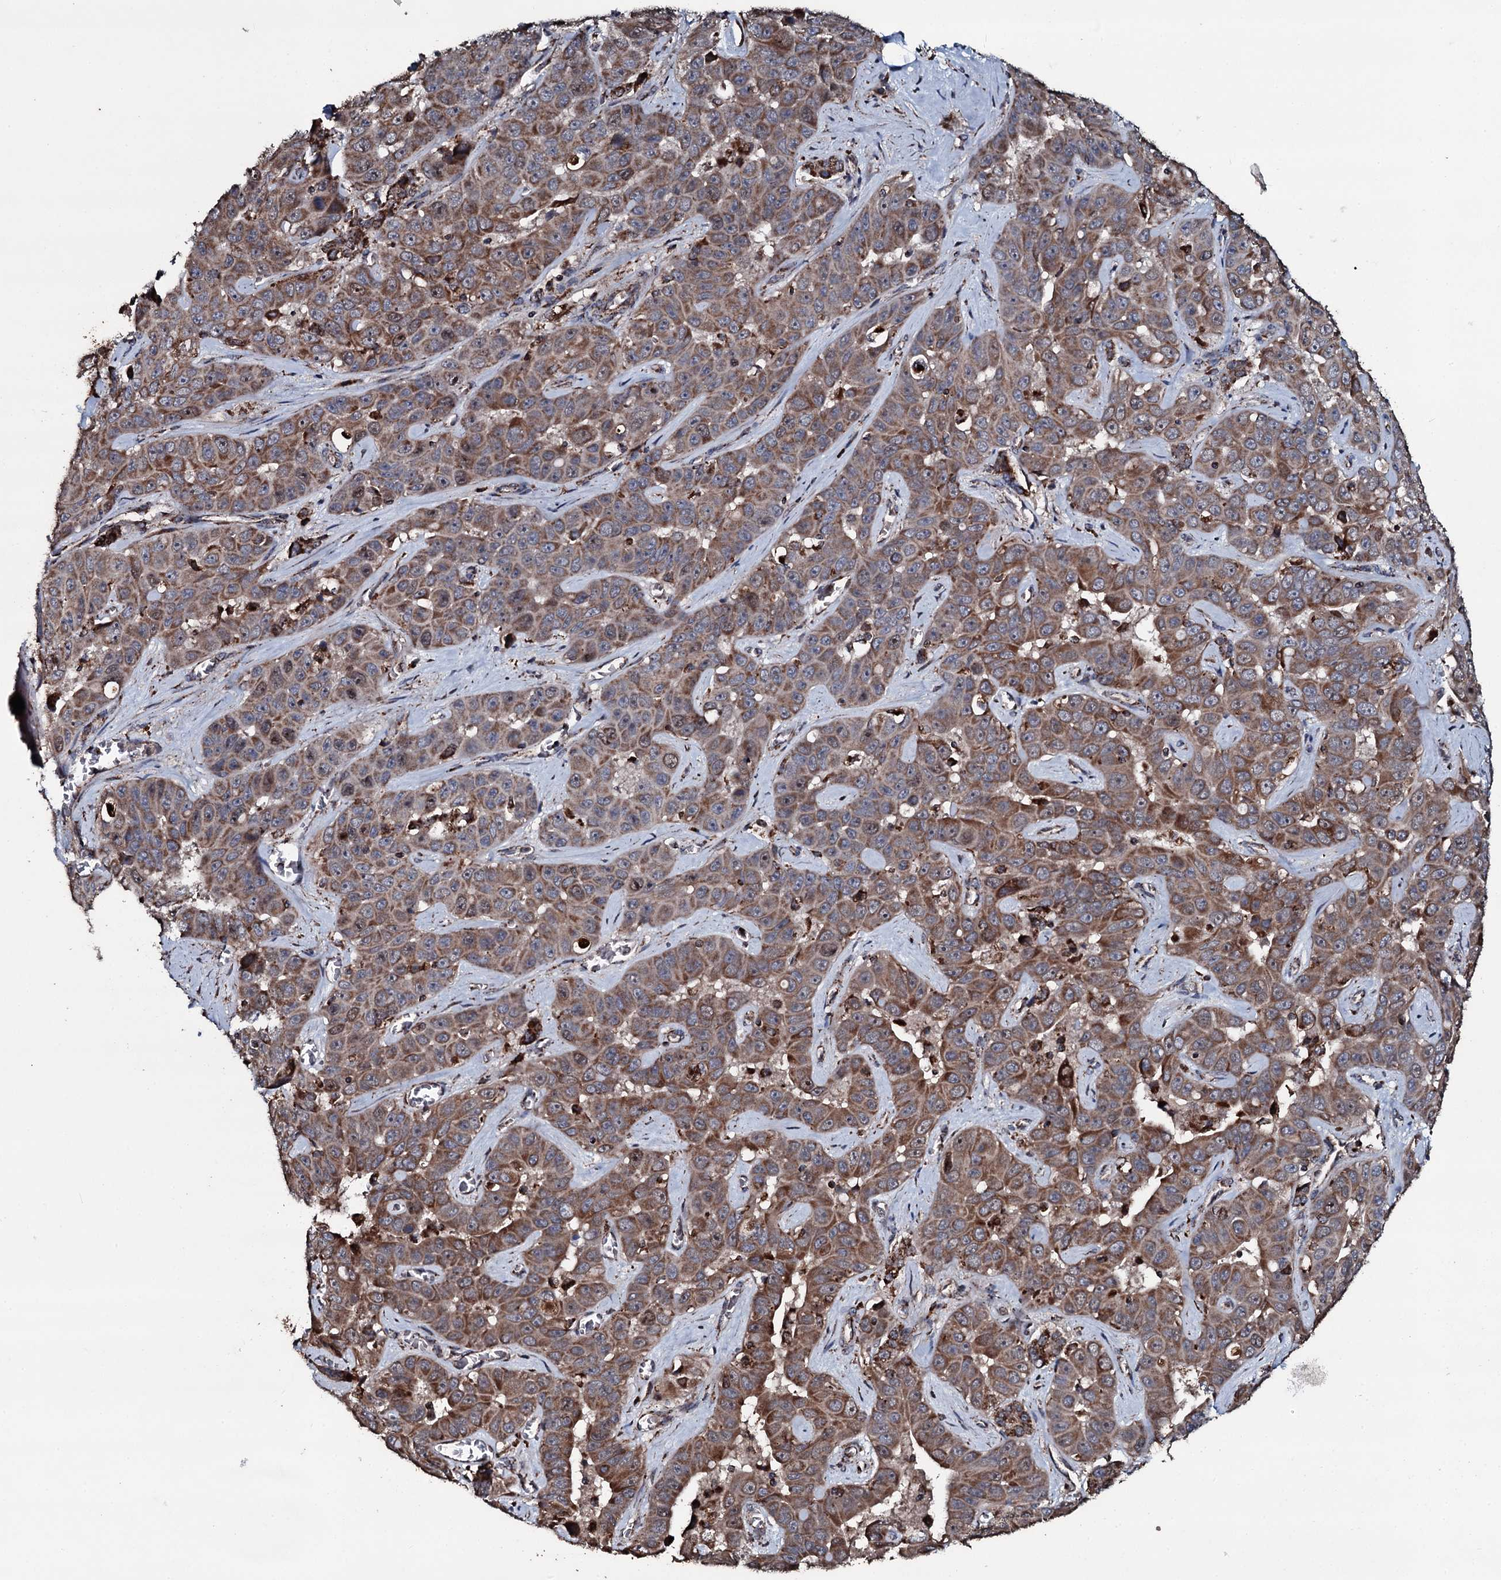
{"staining": {"intensity": "moderate", "quantity": ">75%", "location": "cytoplasmic/membranous"}, "tissue": "liver cancer", "cell_type": "Tumor cells", "image_type": "cancer", "snomed": [{"axis": "morphology", "description": "Cholangiocarcinoma"}, {"axis": "topography", "description": "Liver"}], "caption": "Immunohistochemical staining of human liver cholangiocarcinoma displays moderate cytoplasmic/membranous protein staining in about >75% of tumor cells. (Brightfield microscopy of DAB IHC at high magnification).", "gene": "DYNC2I2", "patient": {"sex": "female", "age": 52}}